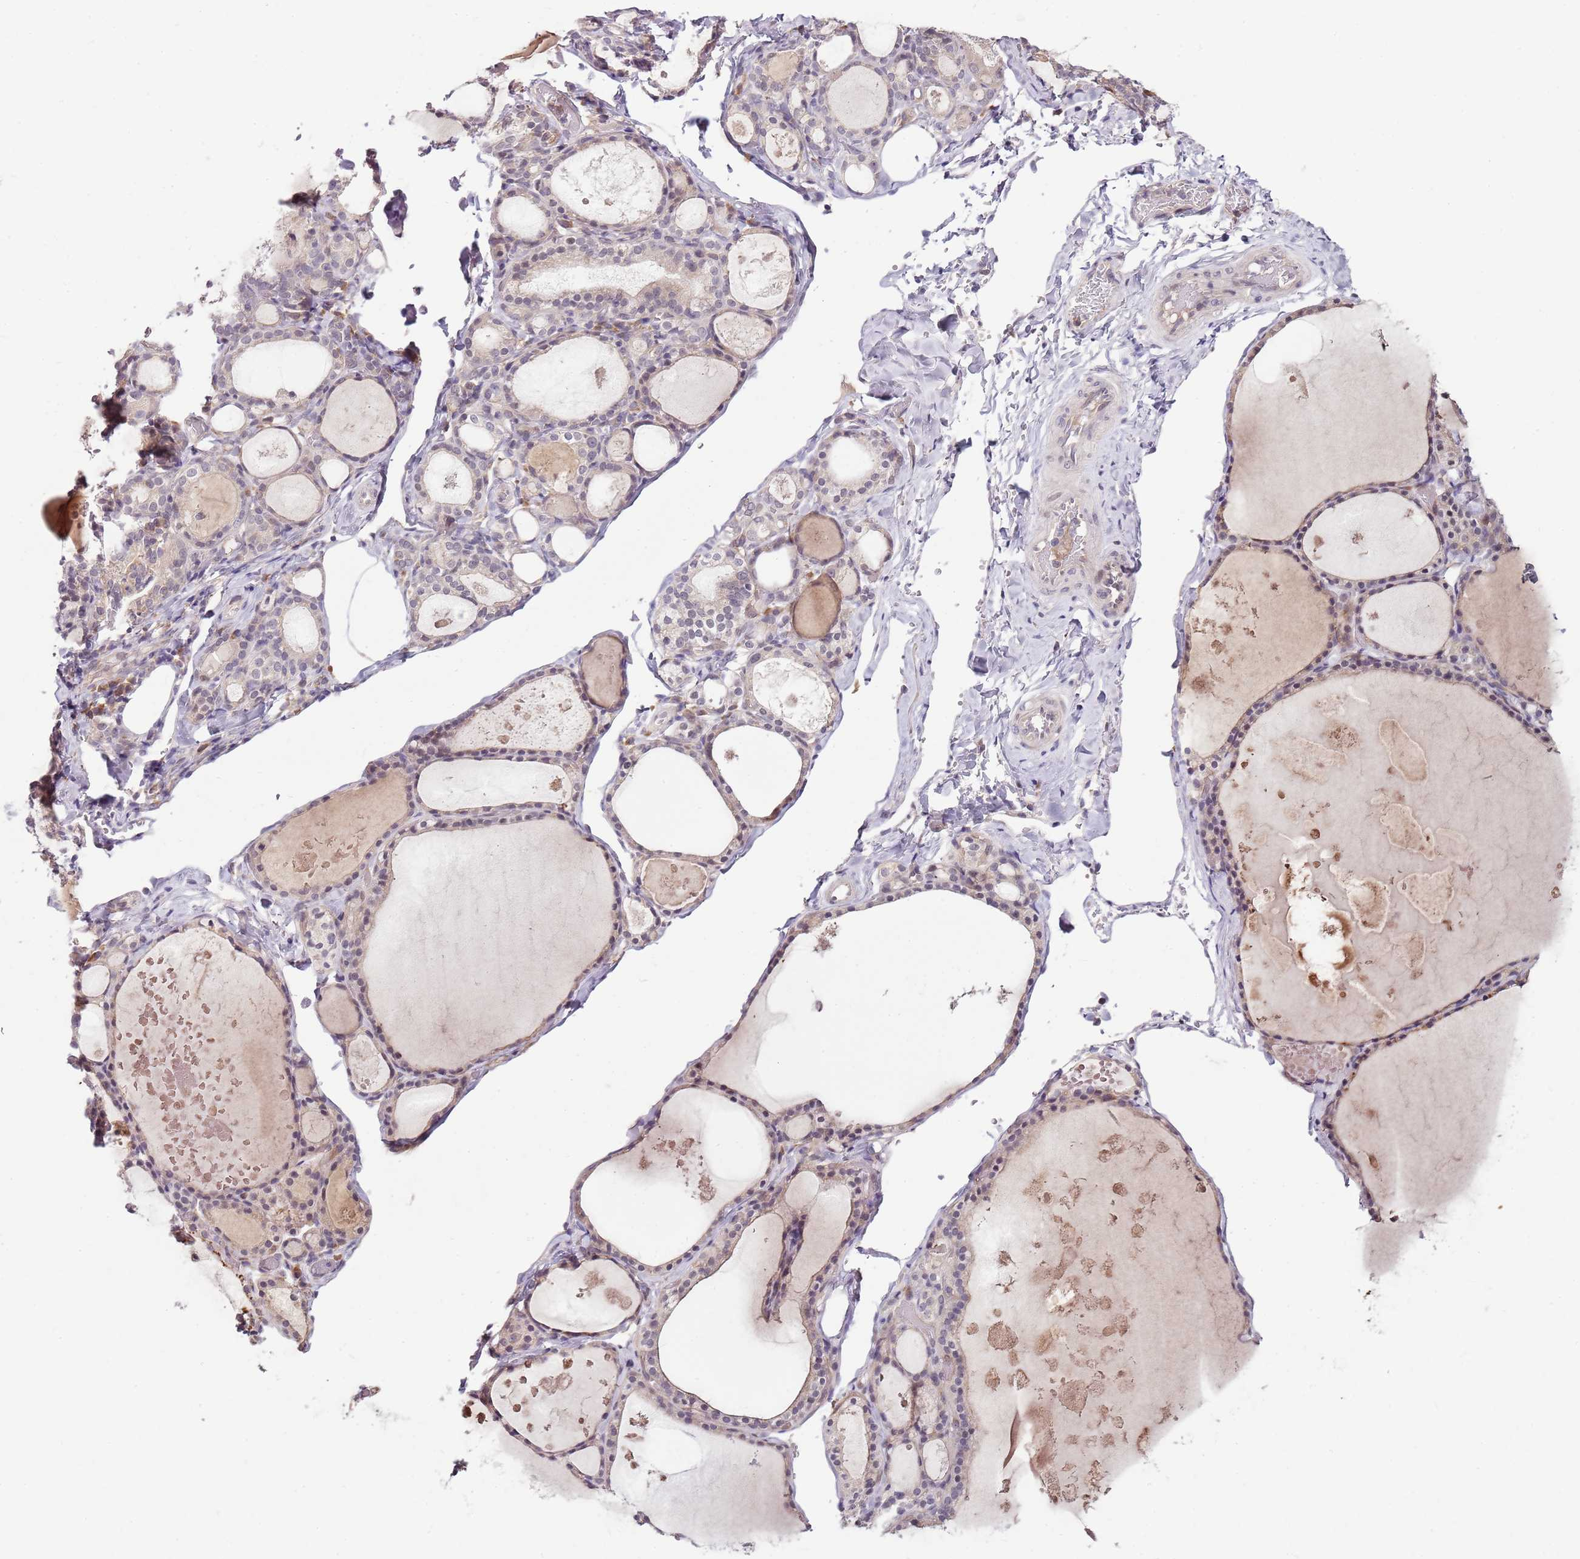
{"staining": {"intensity": "weak", "quantity": "25%-75%", "location": "cytoplasmic/membranous"}, "tissue": "thyroid gland", "cell_type": "Glandular cells", "image_type": "normal", "snomed": [{"axis": "morphology", "description": "Normal tissue, NOS"}, {"axis": "topography", "description": "Thyroid gland"}], "caption": "IHC micrograph of benign thyroid gland stained for a protein (brown), which reveals low levels of weak cytoplasmic/membranous staining in about 25%-75% of glandular cells.", "gene": "FBXL22", "patient": {"sex": "male", "age": 56}}